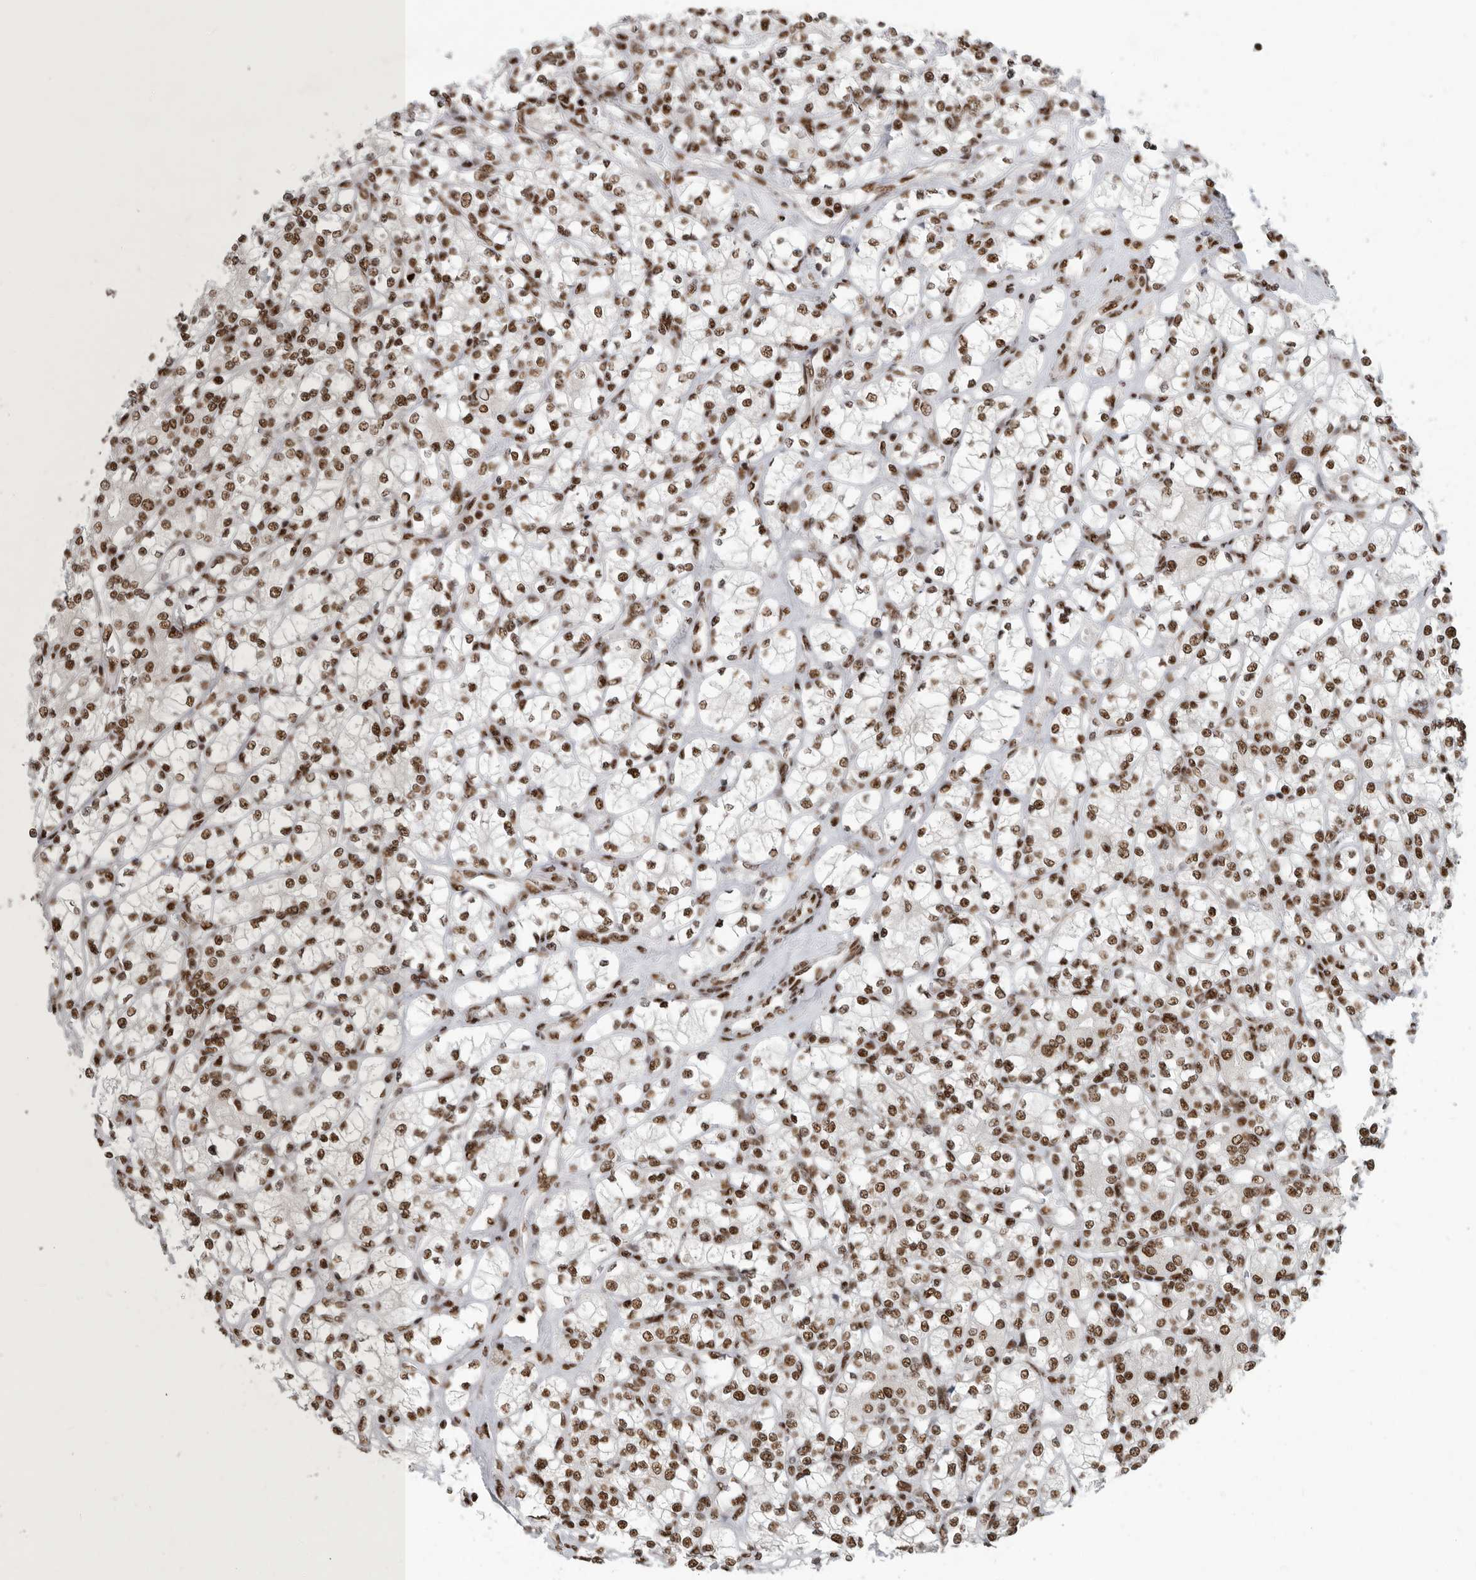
{"staining": {"intensity": "strong", "quantity": ">75%", "location": "nuclear"}, "tissue": "renal cancer", "cell_type": "Tumor cells", "image_type": "cancer", "snomed": [{"axis": "morphology", "description": "Adenocarcinoma, NOS"}, {"axis": "topography", "description": "Kidney"}], "caption": "Human renal cancer (adenocarcinoma) stained for a protein (brown) shows strong nuclear positive staining in about >75% of tumor cells.", "gene": "BCLAF1", "patient": {"sex": "male", "age": 77}}